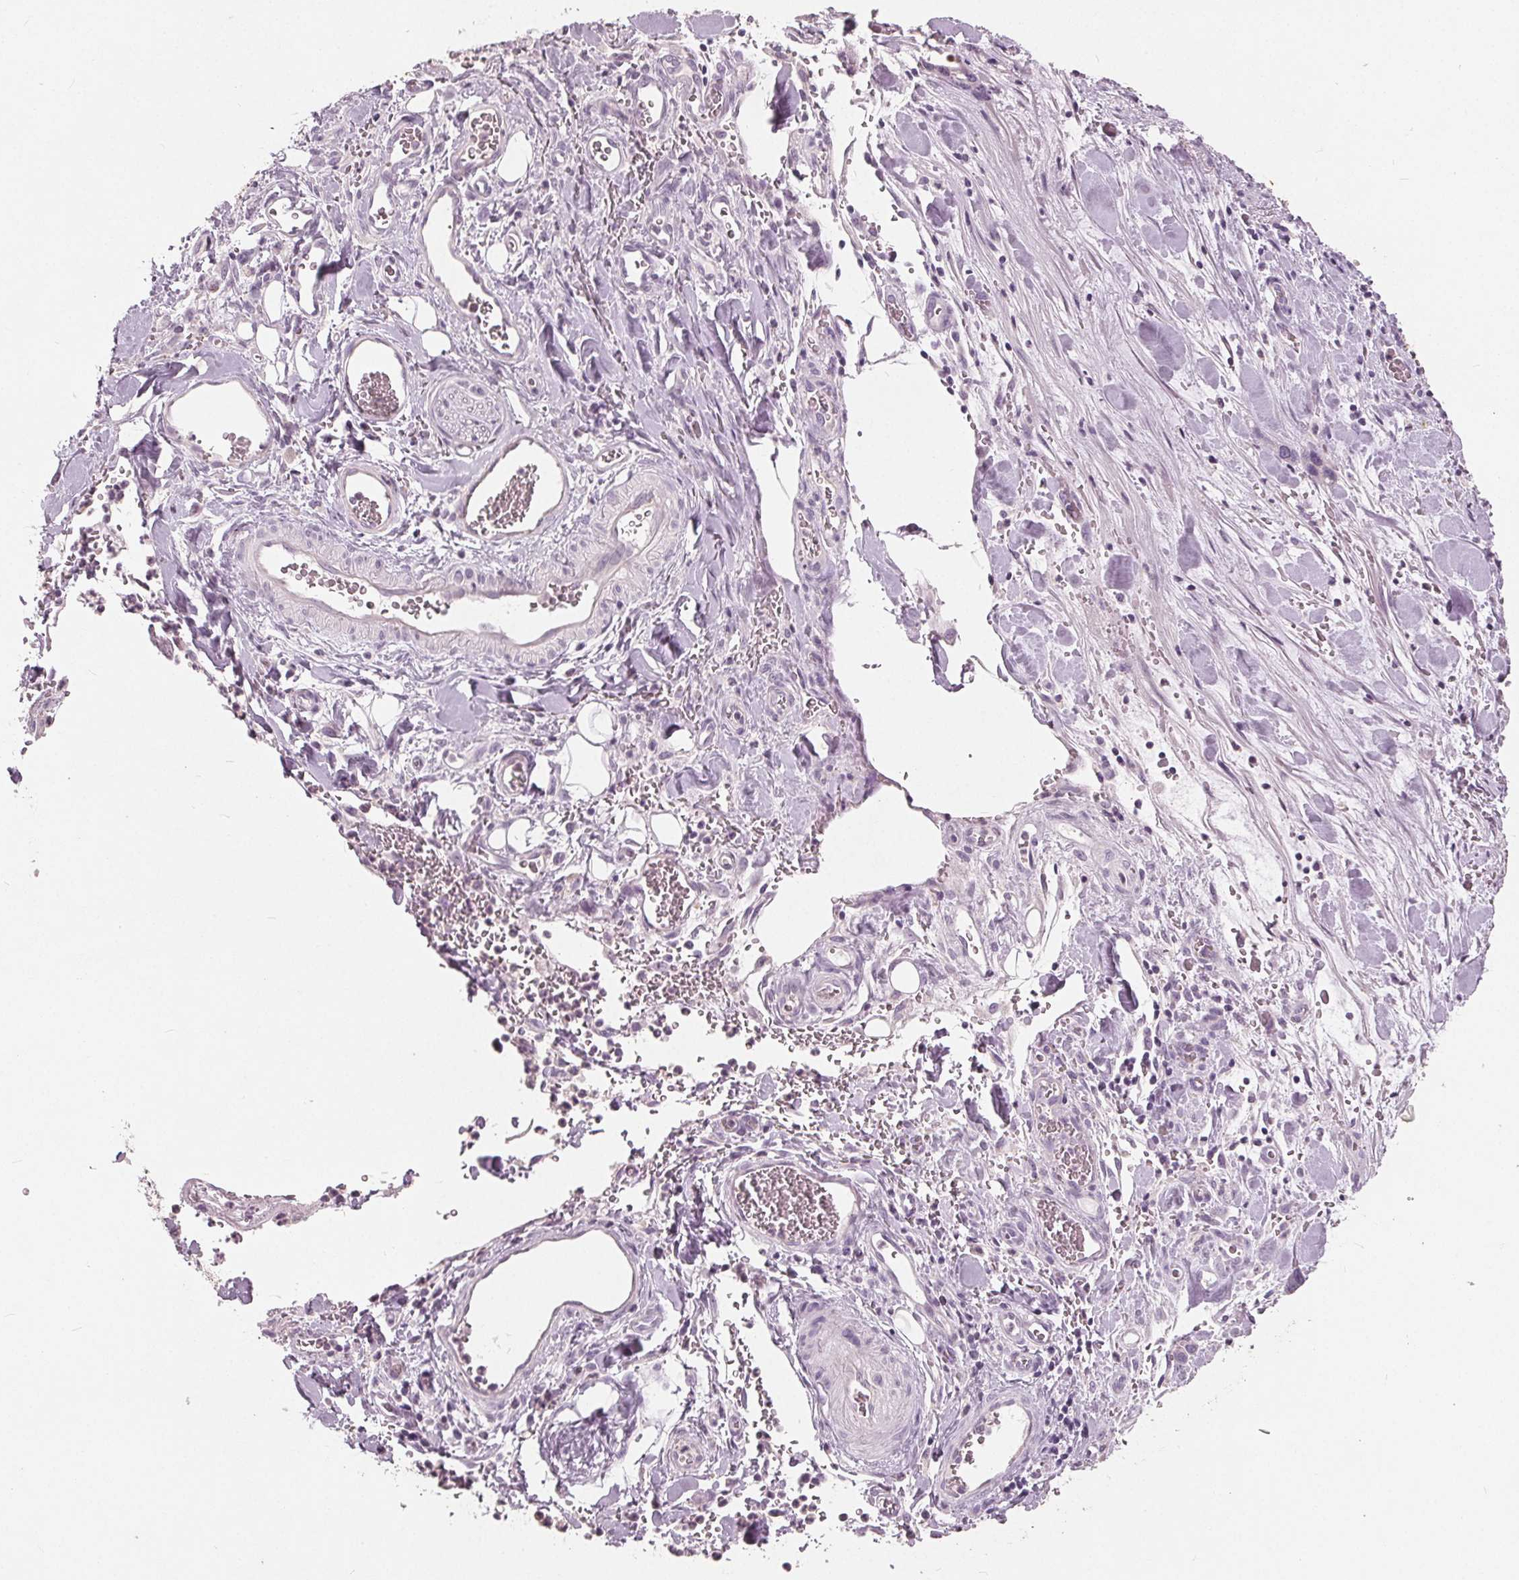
{"staining": {"intensity": "negative", "quantity": "none", "location": "none"}, "tissue": "stomach cancer", "cell_type": "Tumor cells", "image_type": "cancer", "snomed": [{"axis": "morphology", "description": "Normal tissue, NOS"}, {"axis": "morphology", "description": "Adenocarcinoma, NOS"}, {"axis": "topography", "description": "Esophagus"}, {"axis": "topography", "description": "Stomach, upper"}], "caption": "High magnification brightfield microscopy of stomach cancer (adenocarcinoma) stained with DAB (3,3'-diaminobenzidine) (brown) and counterstained with hematoxylin (blue): tumor cells show no significant expression. Nuclei are stained in blue.", "gene": "TKFC", "patient": {"sex": "male", "age": 74}}